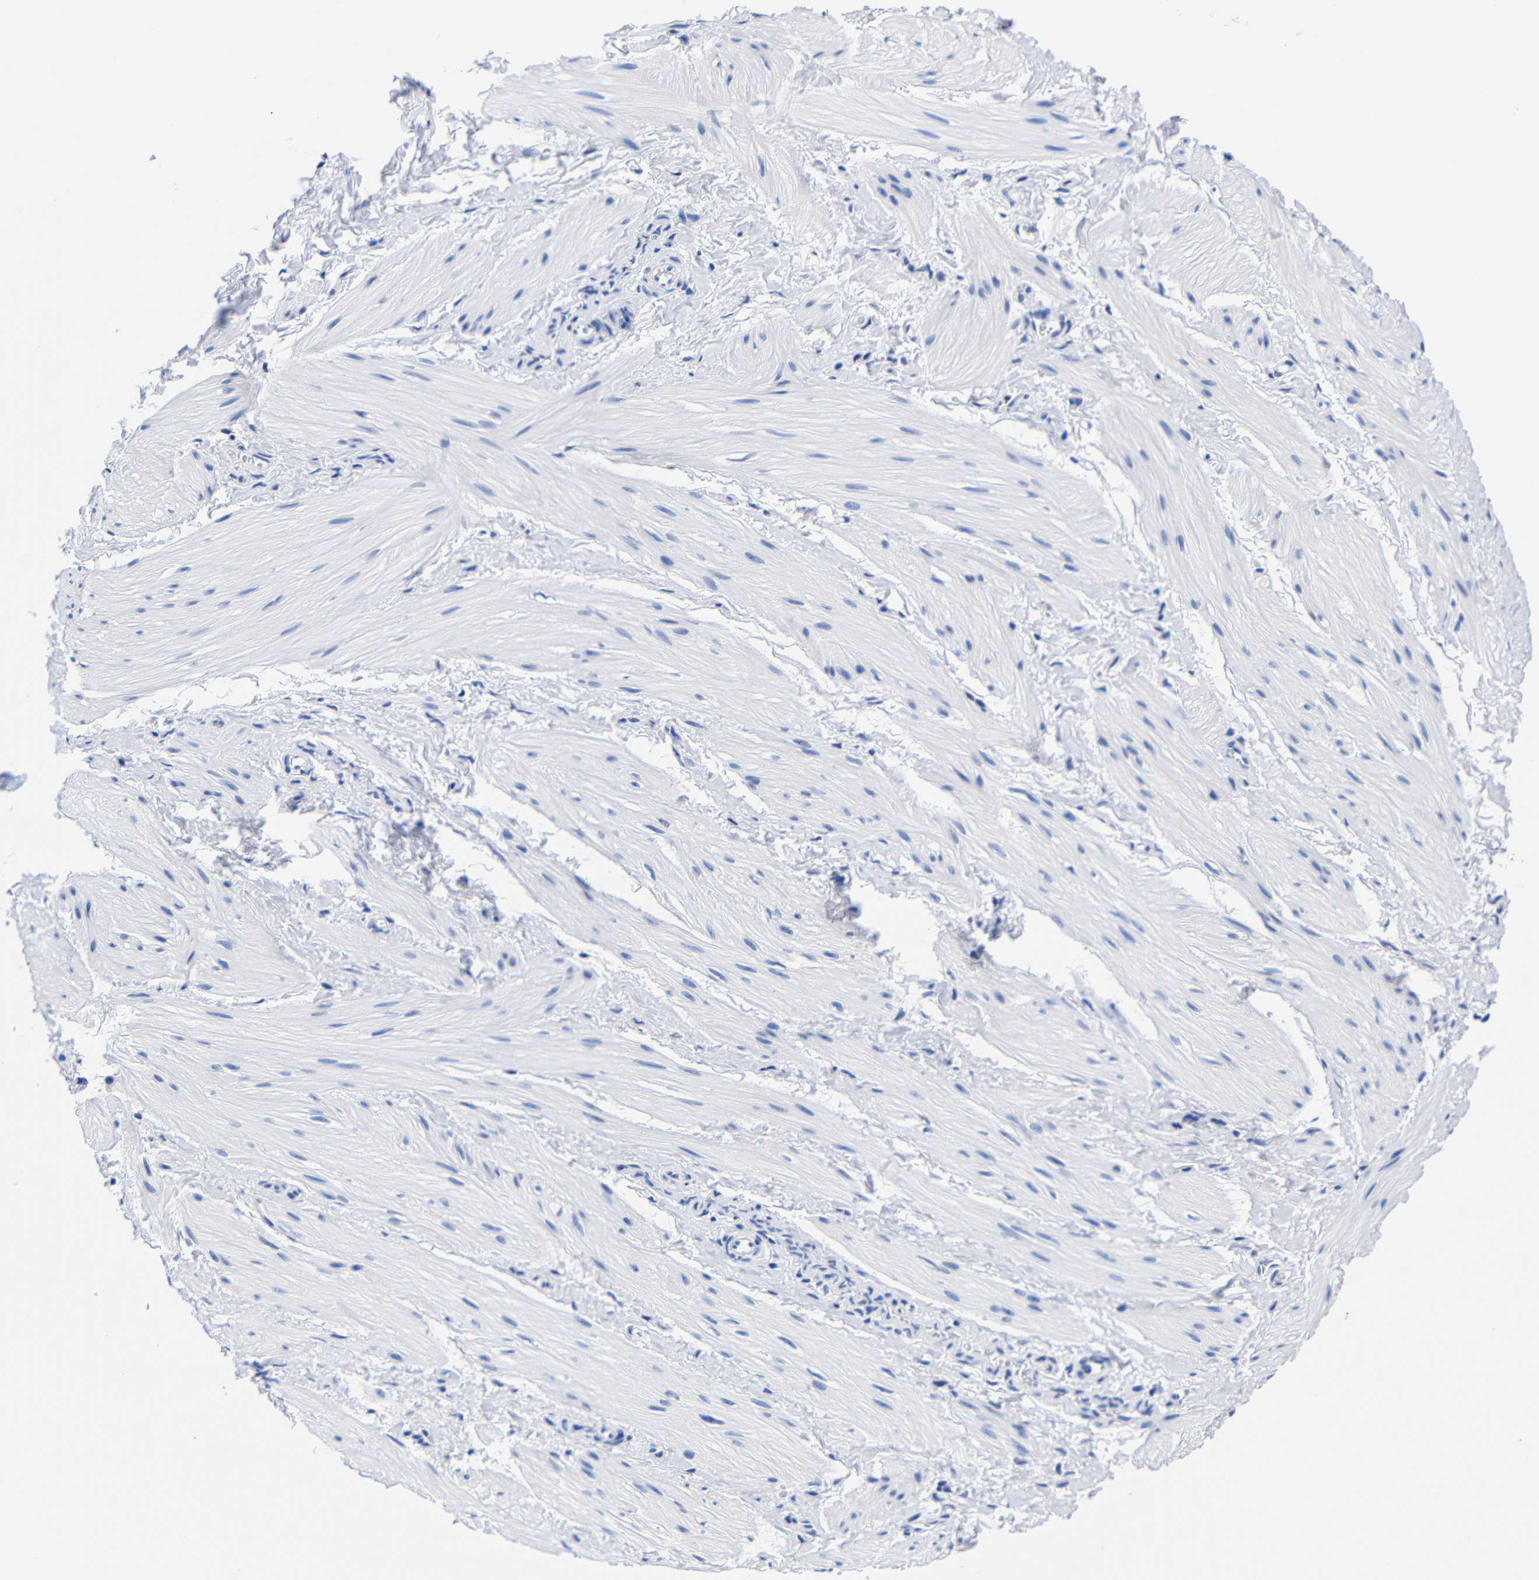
{"staining": {"intensity": "negative", "quantity": "none", "location": "none"}, "tissue": "smooth muscle", "cell_type": "Smooth muscle cells", "image_type": "normal", "snomed": [{"axis": "morphology", "description": "Normal tissue, NOS"}, {"axis": "topography", "description": "Smooth muscle"}], "caption": "A high-resolution image shows IHC staining of benign smooth muscle, which demonstrates no significant expression in smooth muscle cells. (DAB (3,3'-diaminobenzidine) IHC with hematoxylin counter stain).", "gene": "CLEC4G", "patient": {"sex": "male", "age": 16}}